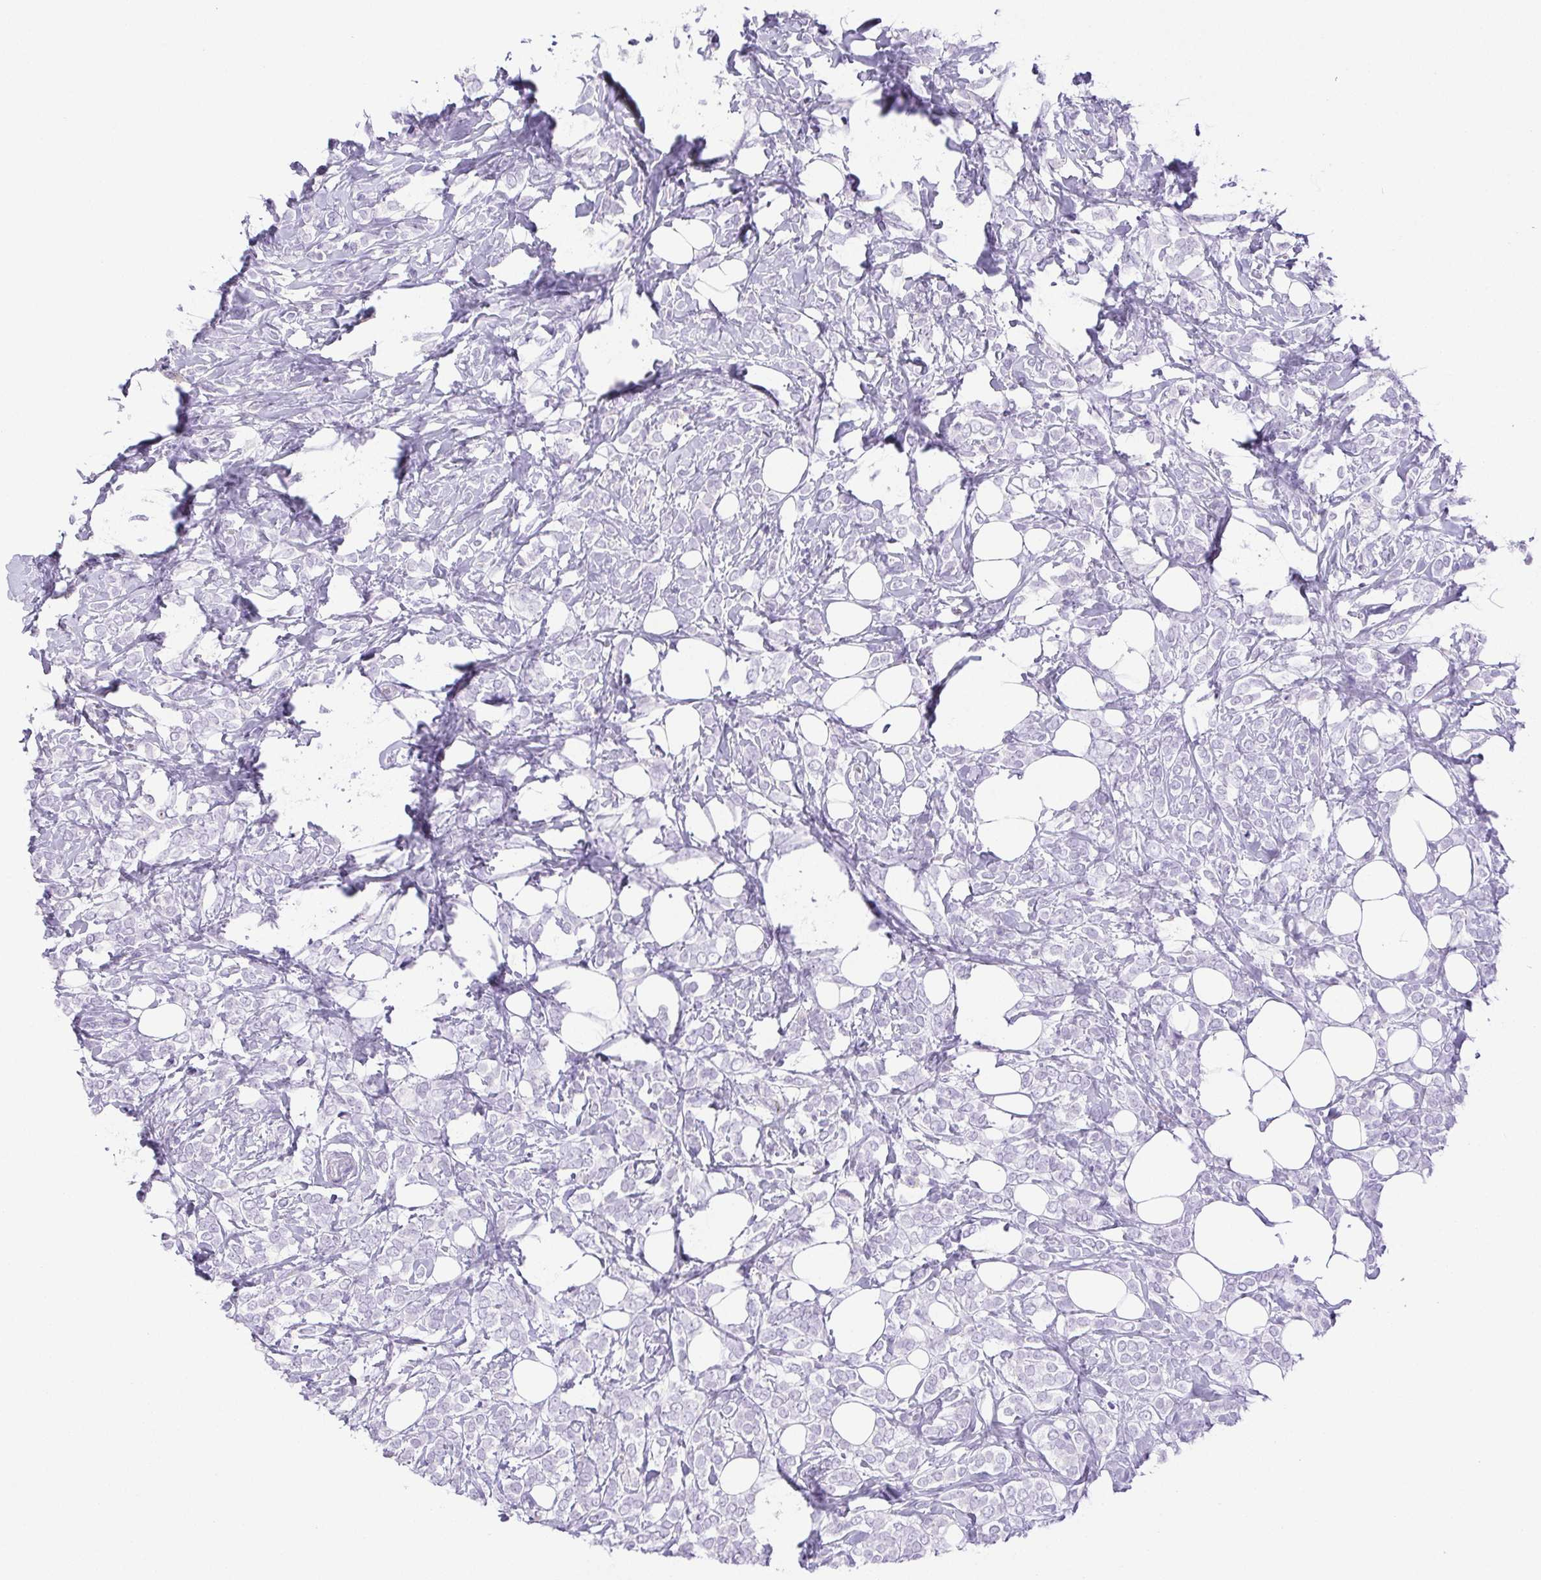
{"staining": {"intensity": "negative", "quantity": "none", "location": "none"}, "tissue": "breast cancer", "cell_type": "Tumor cells", "image_type": "cancer", "snomed": [{"axis": "morphology", "description": "Lobular carcinoma"}, {"axis": "topography", "description": "Breast"}], "caption": "Lobular carcinoma (breast) was stained to show a protein in brown. There is no significant expression in tumor cells.", "gene": "HLA-G", "patient": {"sex": "female", "age": 49}}